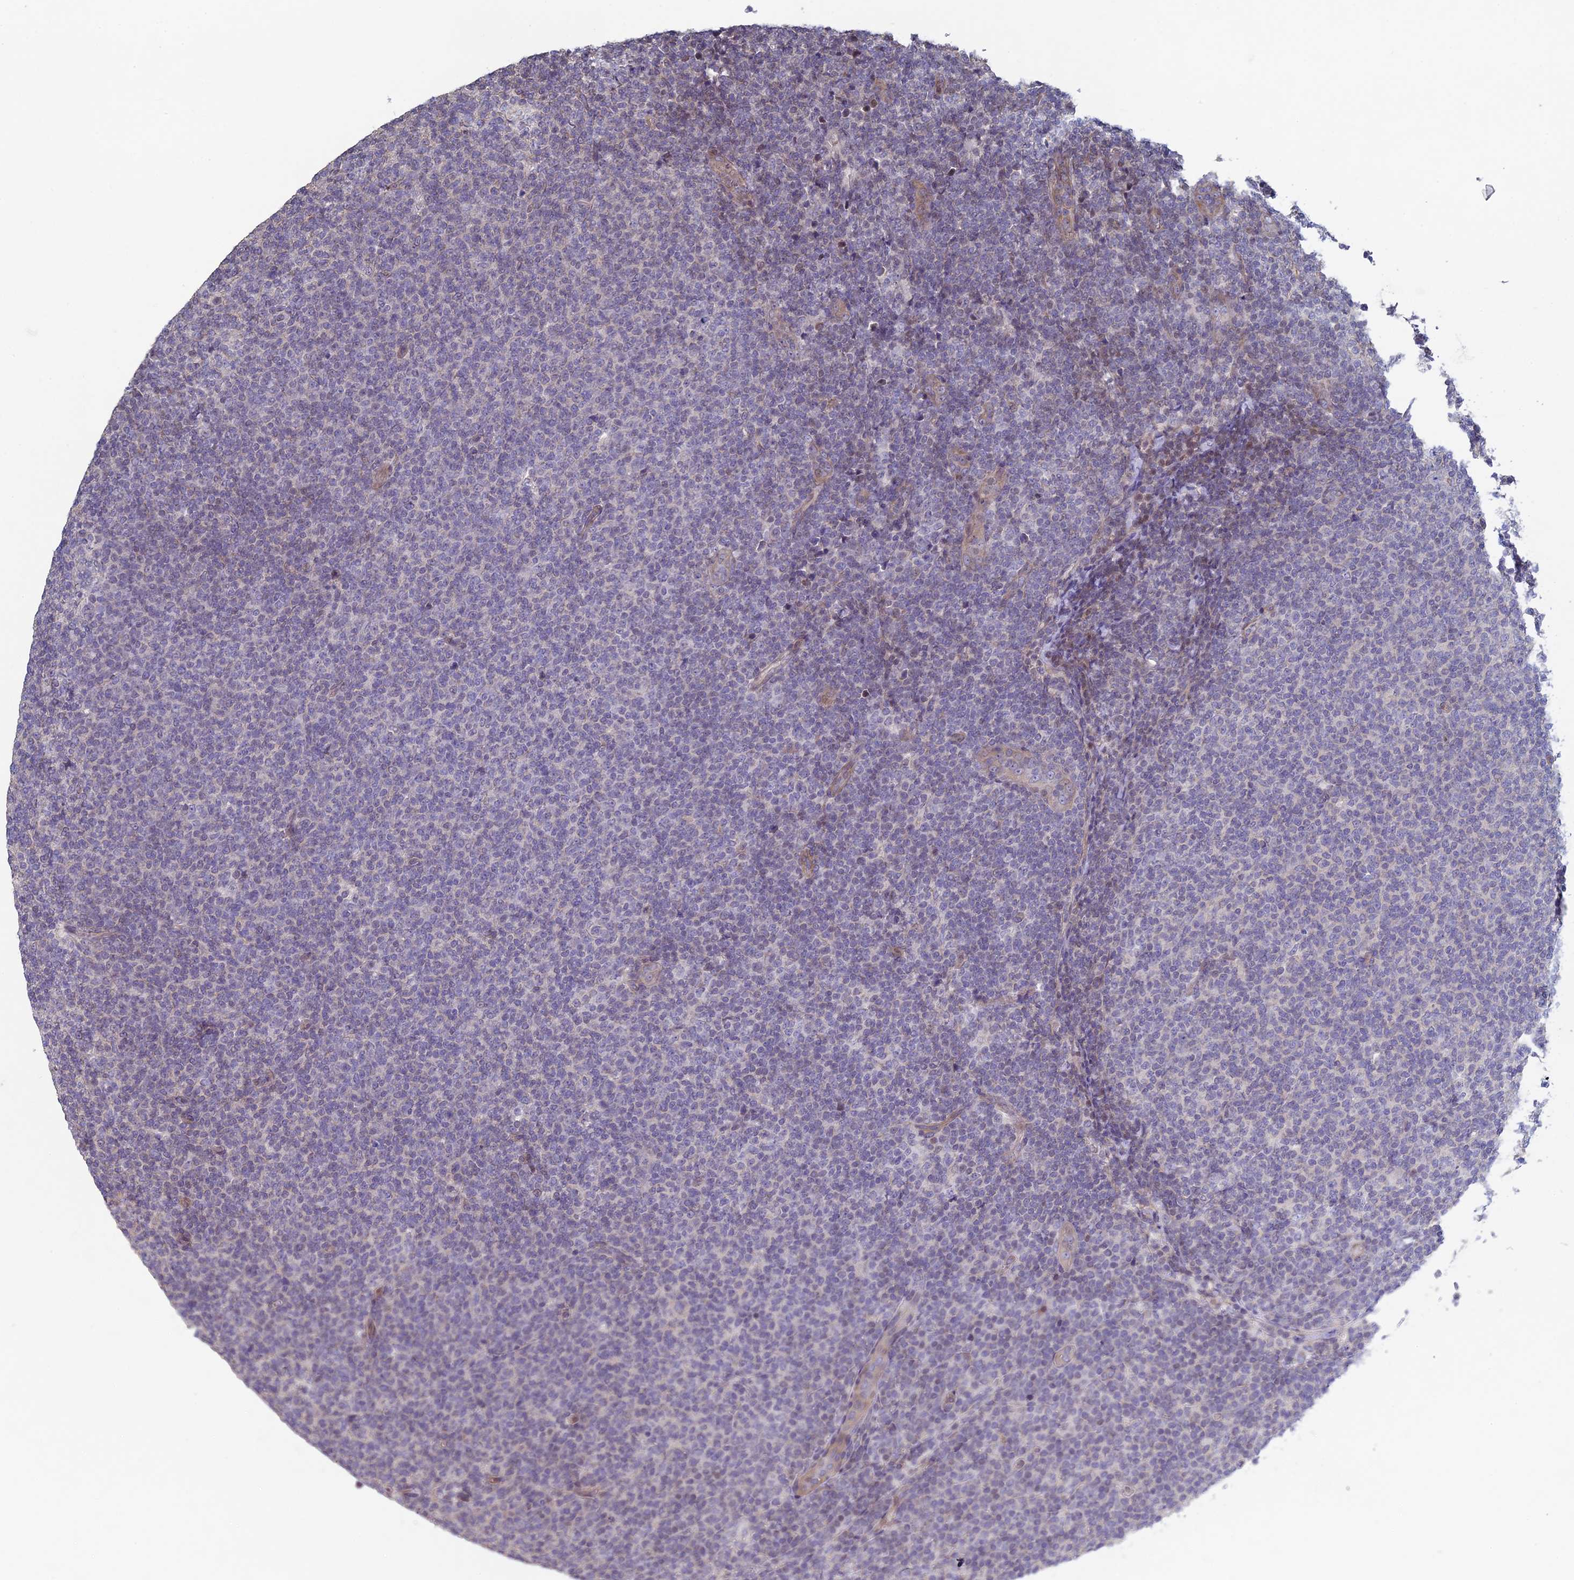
{"staining": {"intensity": "negative", "quantity": "none", "location": "none"}, "tissue": "lymphoma", "cell_type": "Tumor cells", "image_type": "cancer", "snomed": [{"axis": "morphology", "description": "Malignant lymphoma, non-Hodgkin's type, Low grade"}, {"axis": "topography", "description": "Lymph node"}], "caption": "Lymphoma stained for a protein using immunohistochemistry reveals no positivity tumor cells.", "gene": "DIXDC1", "patient": {"sex": "male", "age": 66}}